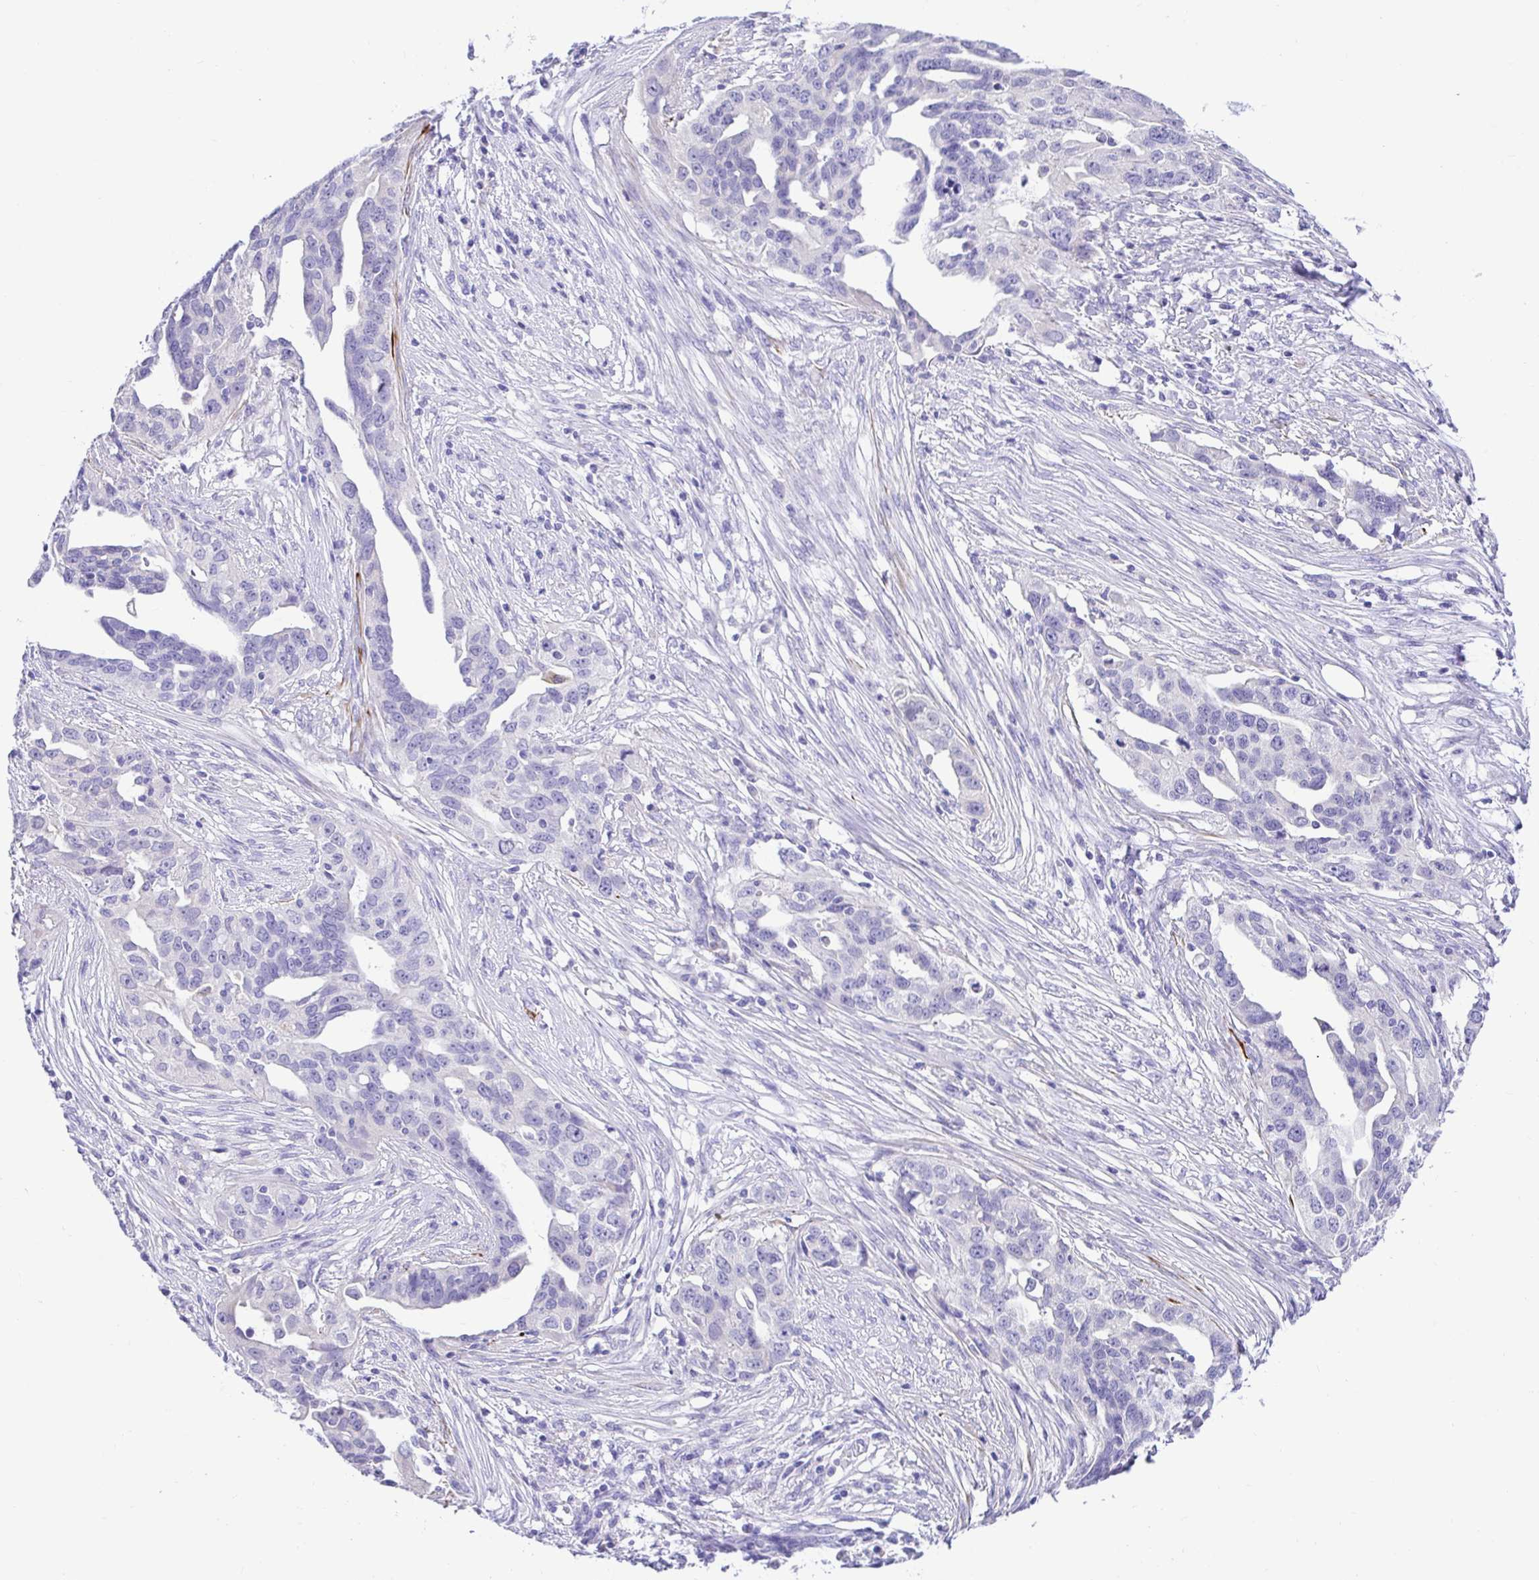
{"staining": {"intensity": "negative", "quantity": "none", "location": "none"}, "tissue": "ovarian cancer", "cell_type": "Tumor cells", "image_type": "cancer", "snomed": [{"axis": "morphology", "description": "Carcinoma, endometroid"}, {"axis": "morphology", "description": "Cystadenocarcinoma, serous, NOS"}, {"axis": "topography", "description": "Ovary"}], "caption": "Micrograph shows no protein positivity in tumor cells of ovarian serous cystadenocarcinoma tissue.", "gene": "BACE2", "patient": {"sex": "female", "age": 45}}